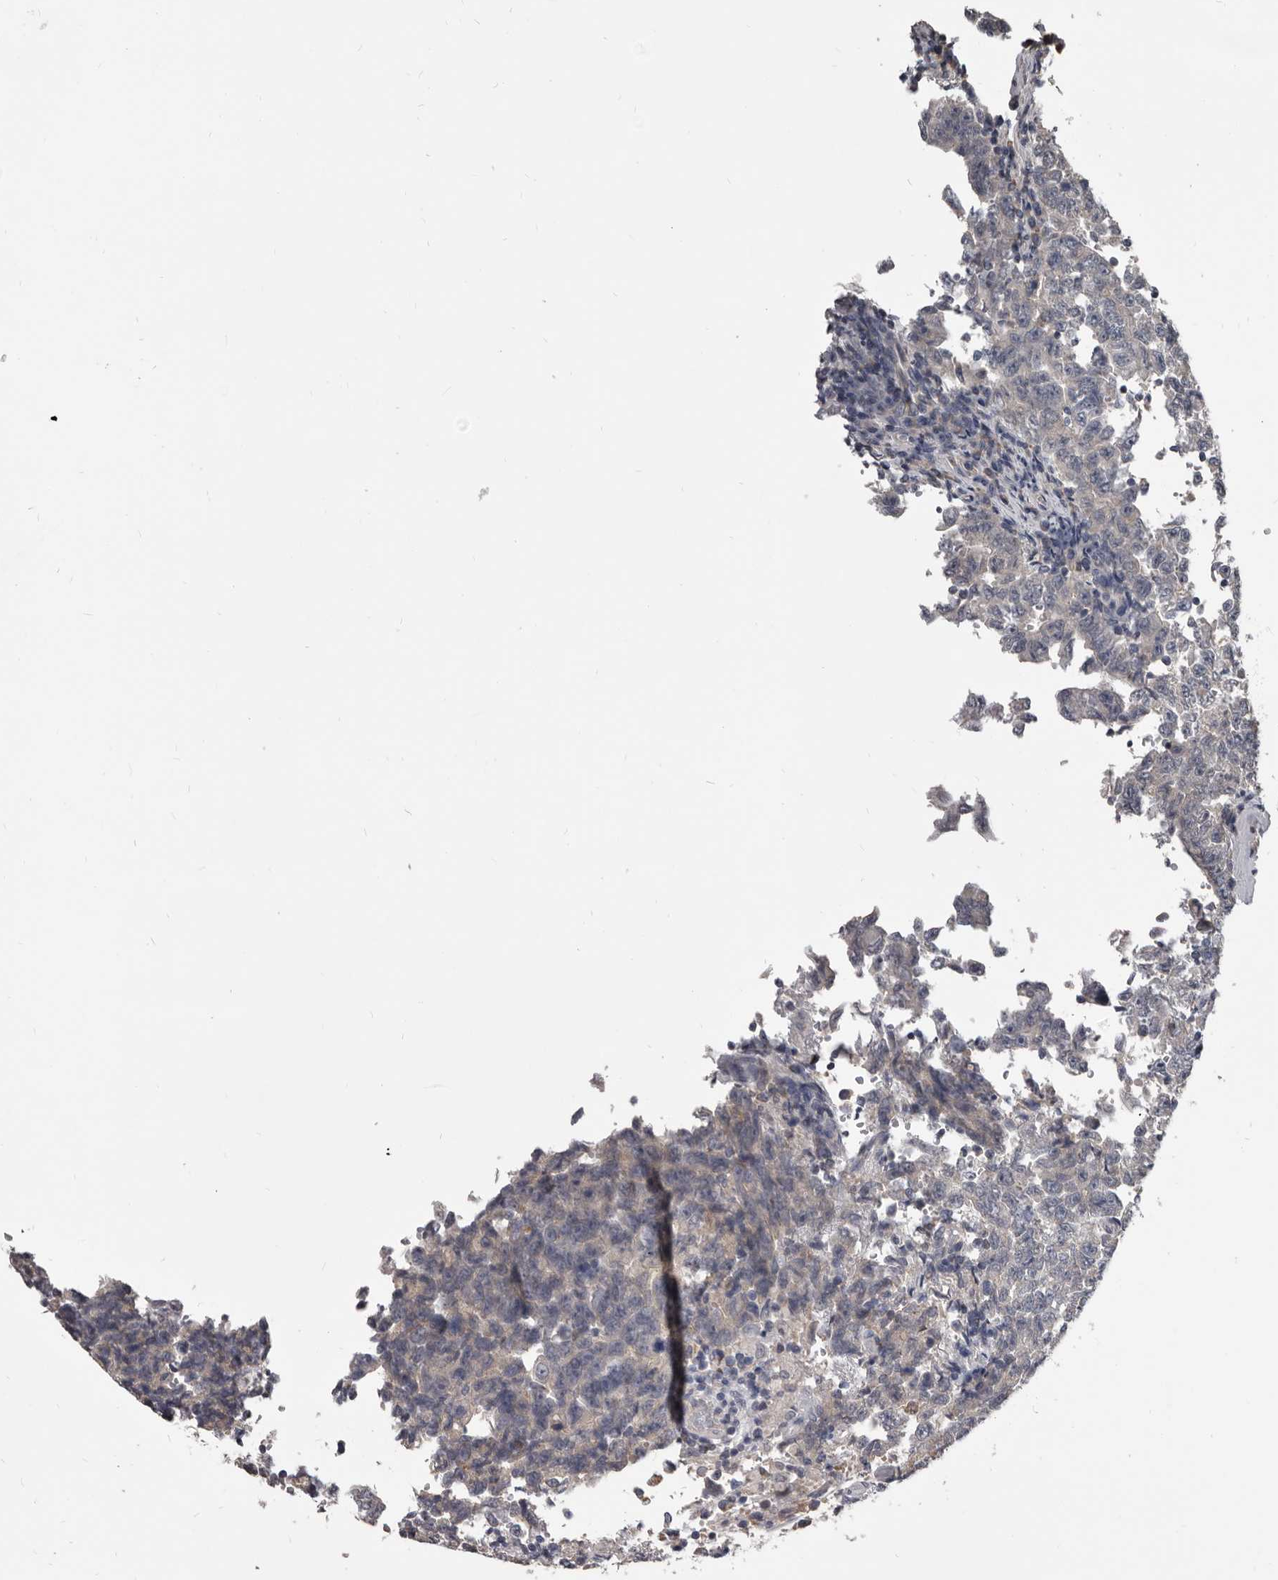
{"staining": {"intensity": "negative", "quantity": "none", "location": "none"}, "tissue": "testis cancer", "cell_type": "Tumor cells", "image_type": "cancer", "snomed": [{"axis": "morphology", "description": "Carcinoma, Embryonal, NOS"}, {"axis": "topography", "description": "Testis"}], "caption": "Embryonal carcinoma (testis) was stained to show a protein in brown. There is no significant staining in tumor cells.", "gene": "ALDH5A1", "patient": {"sex": "male", "age": 26}}